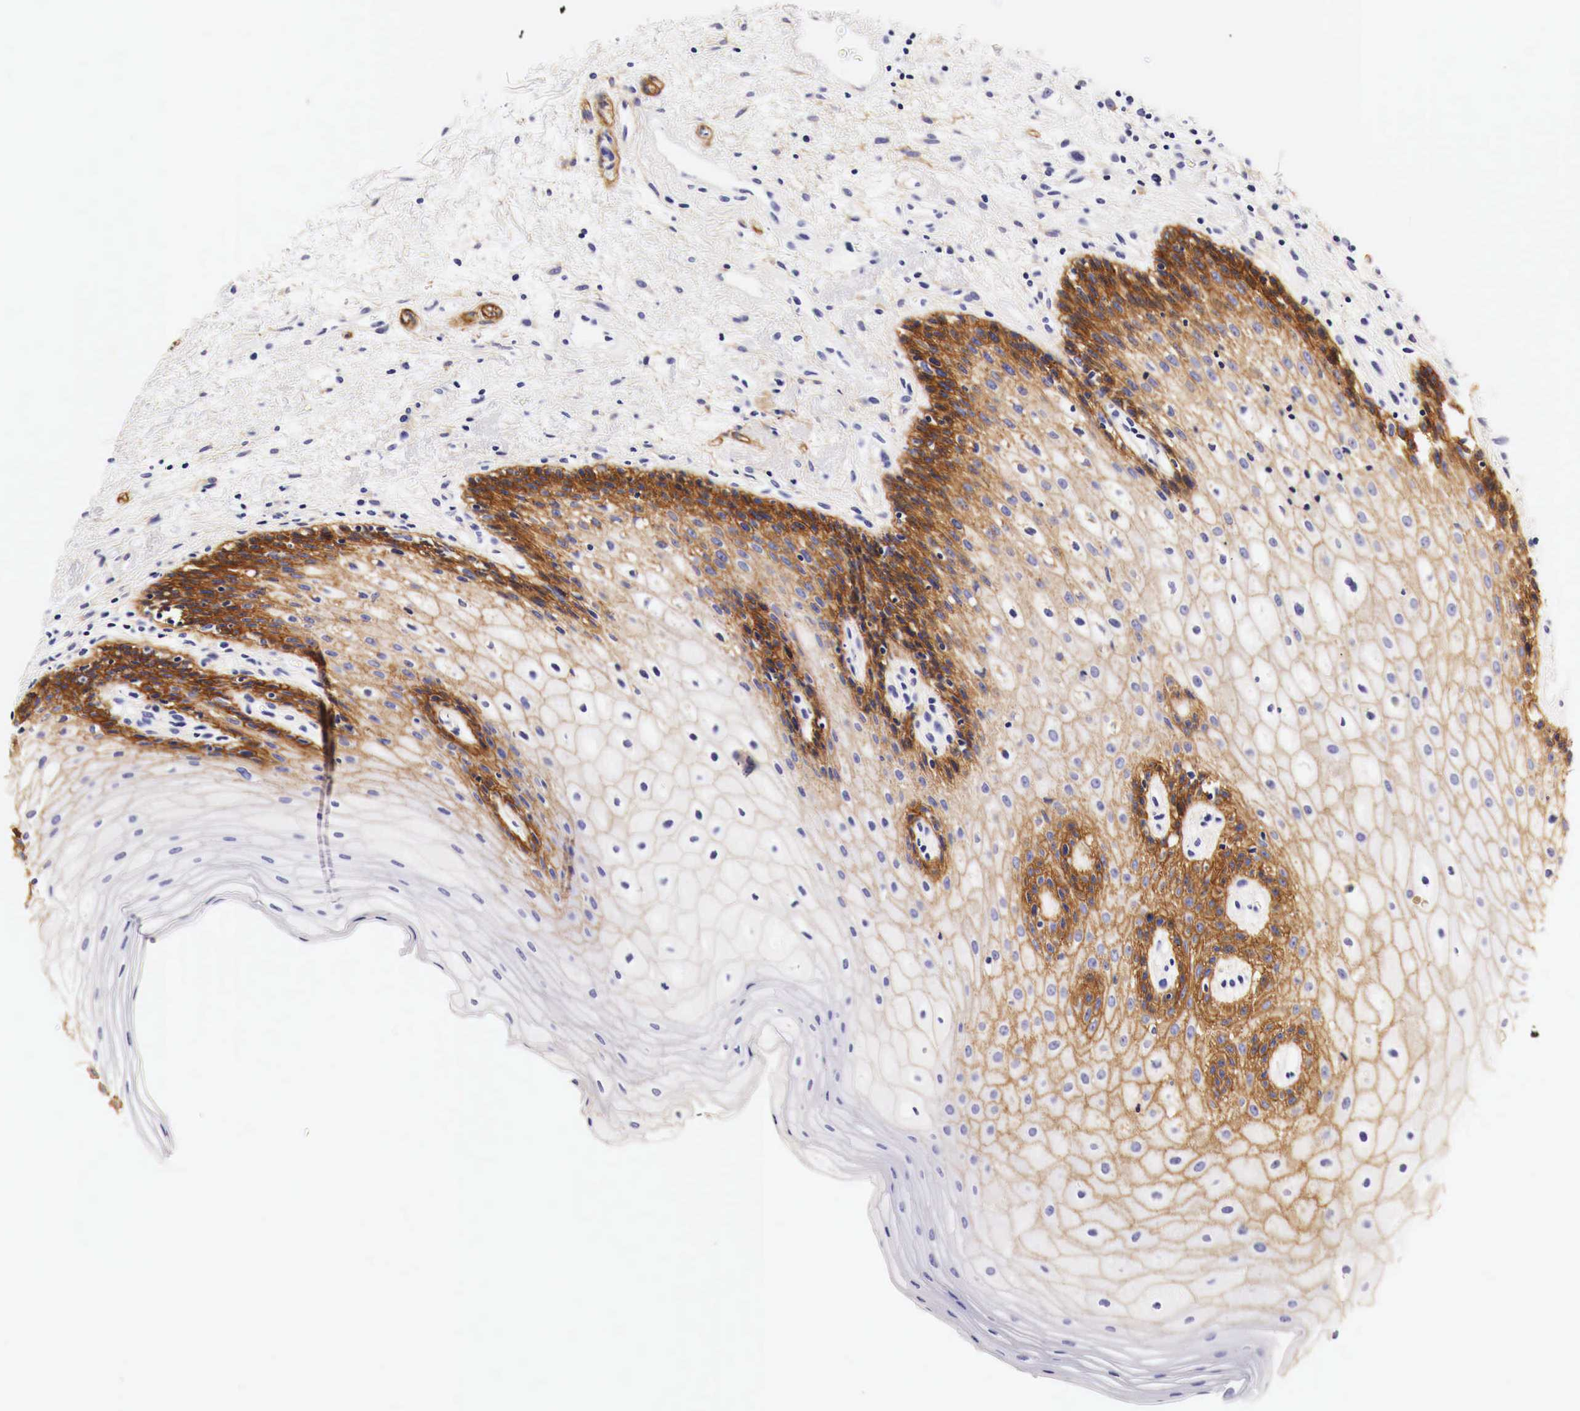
{"staining": {"intensity": "strong", "quantity": "25%-75%", "location": "cytoplasmic/membranous"}, "tissue": "oral mucosa", "cell_type": "Squamous epithelial cells", "image_type": "normal", "snomed": [{"axis": "morphology", "description": "Normal tissue, NOS"}, {"axis": "topography", "description": "Oral tissue"}], "caption": "A brown stain shows strong cytoplasmic/membranous positivity of a protein in squamous epithelial cells of normal human oral mucosa.", "gene": "EGFR", "patient": {"sex": "female", "age": 79}}